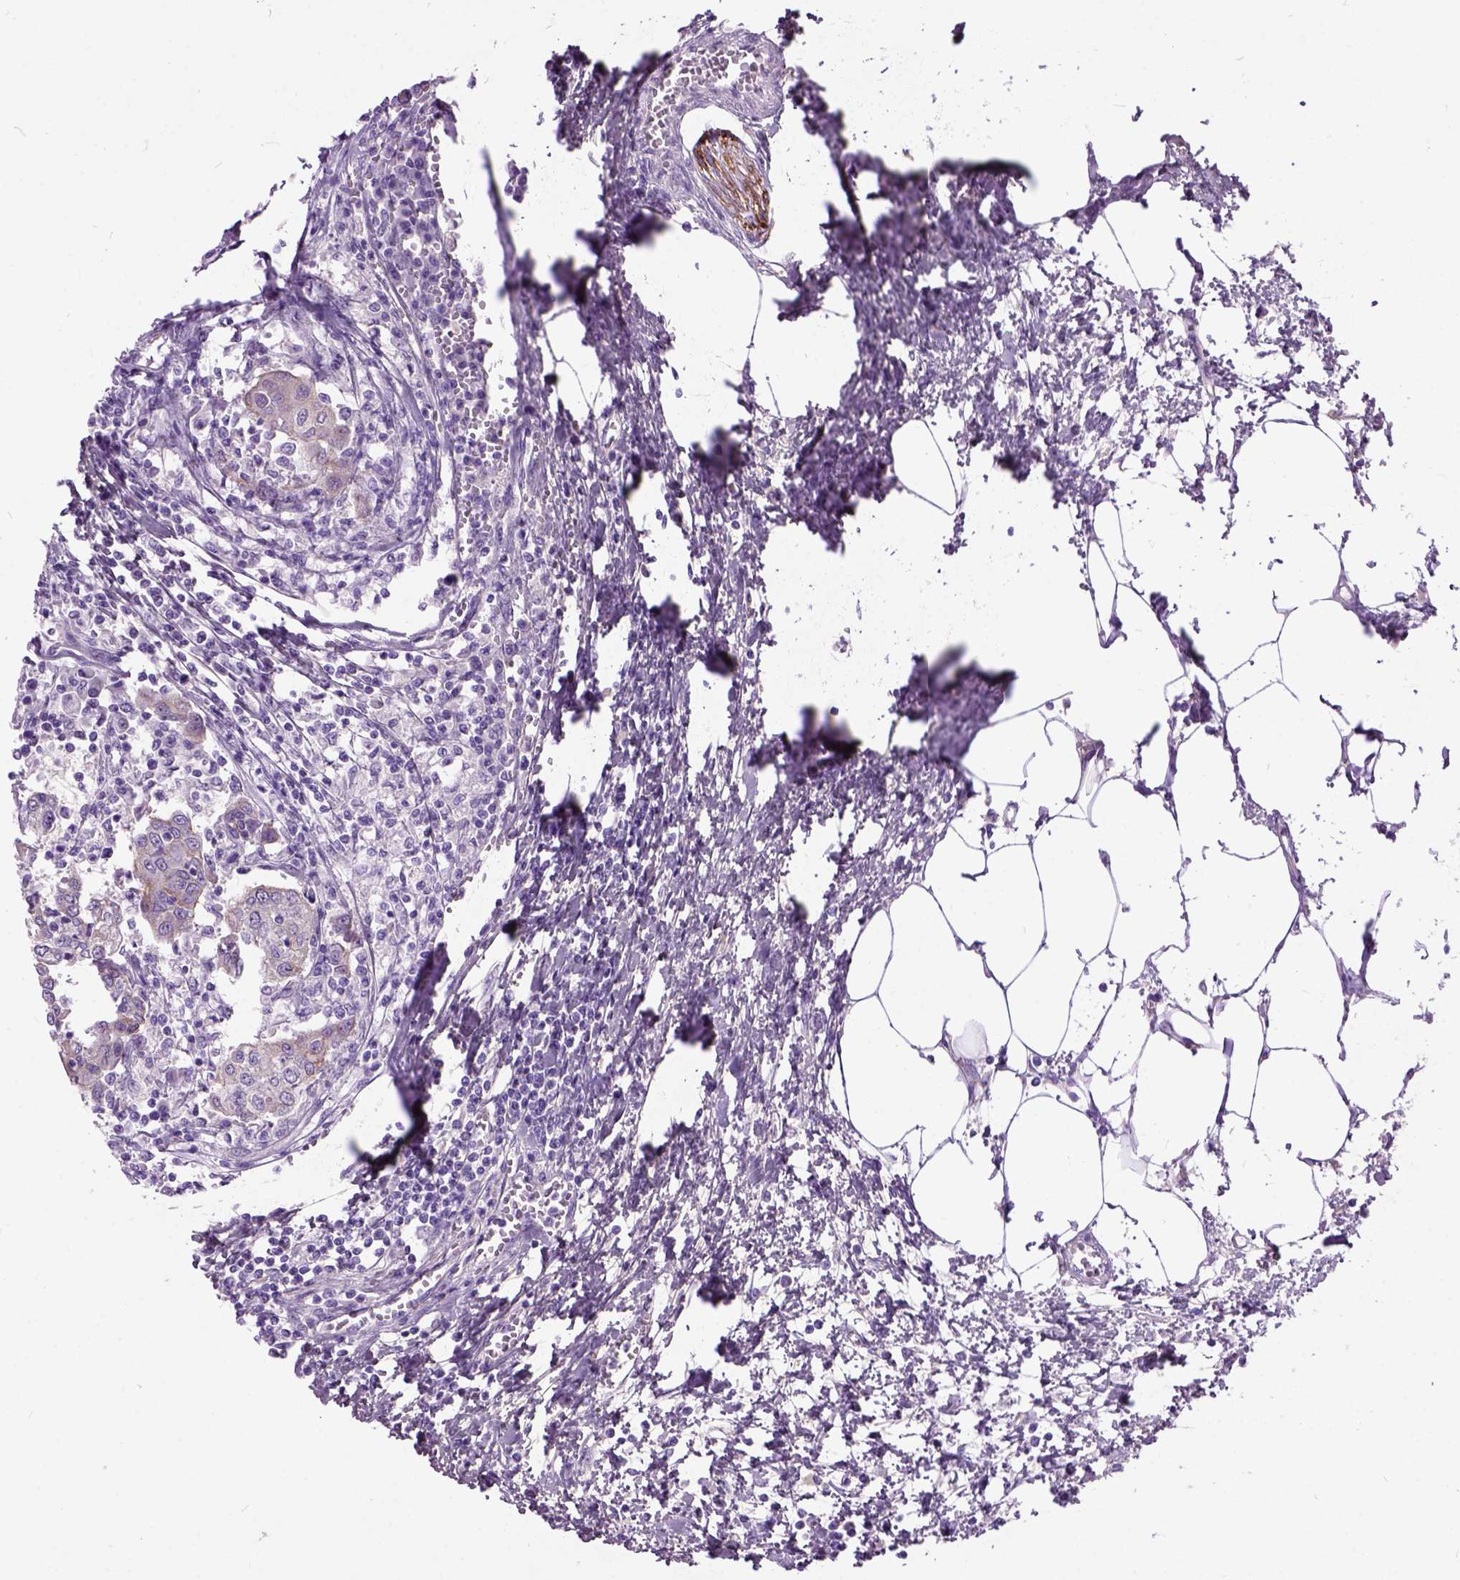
{"staining": {"intensity": "weak", "quantity": "<25%", "location": "cytoplasmic/membranous"}, "tissue": "urothelial cancer", "cell_type": "Tumor cells", "image_type": "cancer", "snomed": [{"axis": "morphology", "description": "Urothelial carcinoma, High grade"}, {"axis": "topography", "description": "Urinary bladder"}], "caption": "DAB immunohistochemical staining of human urothelial cancer shows no significant positivity in tumor cells.", "gene": "MAPT", "patient": {"sex": "female", "age": 85}}